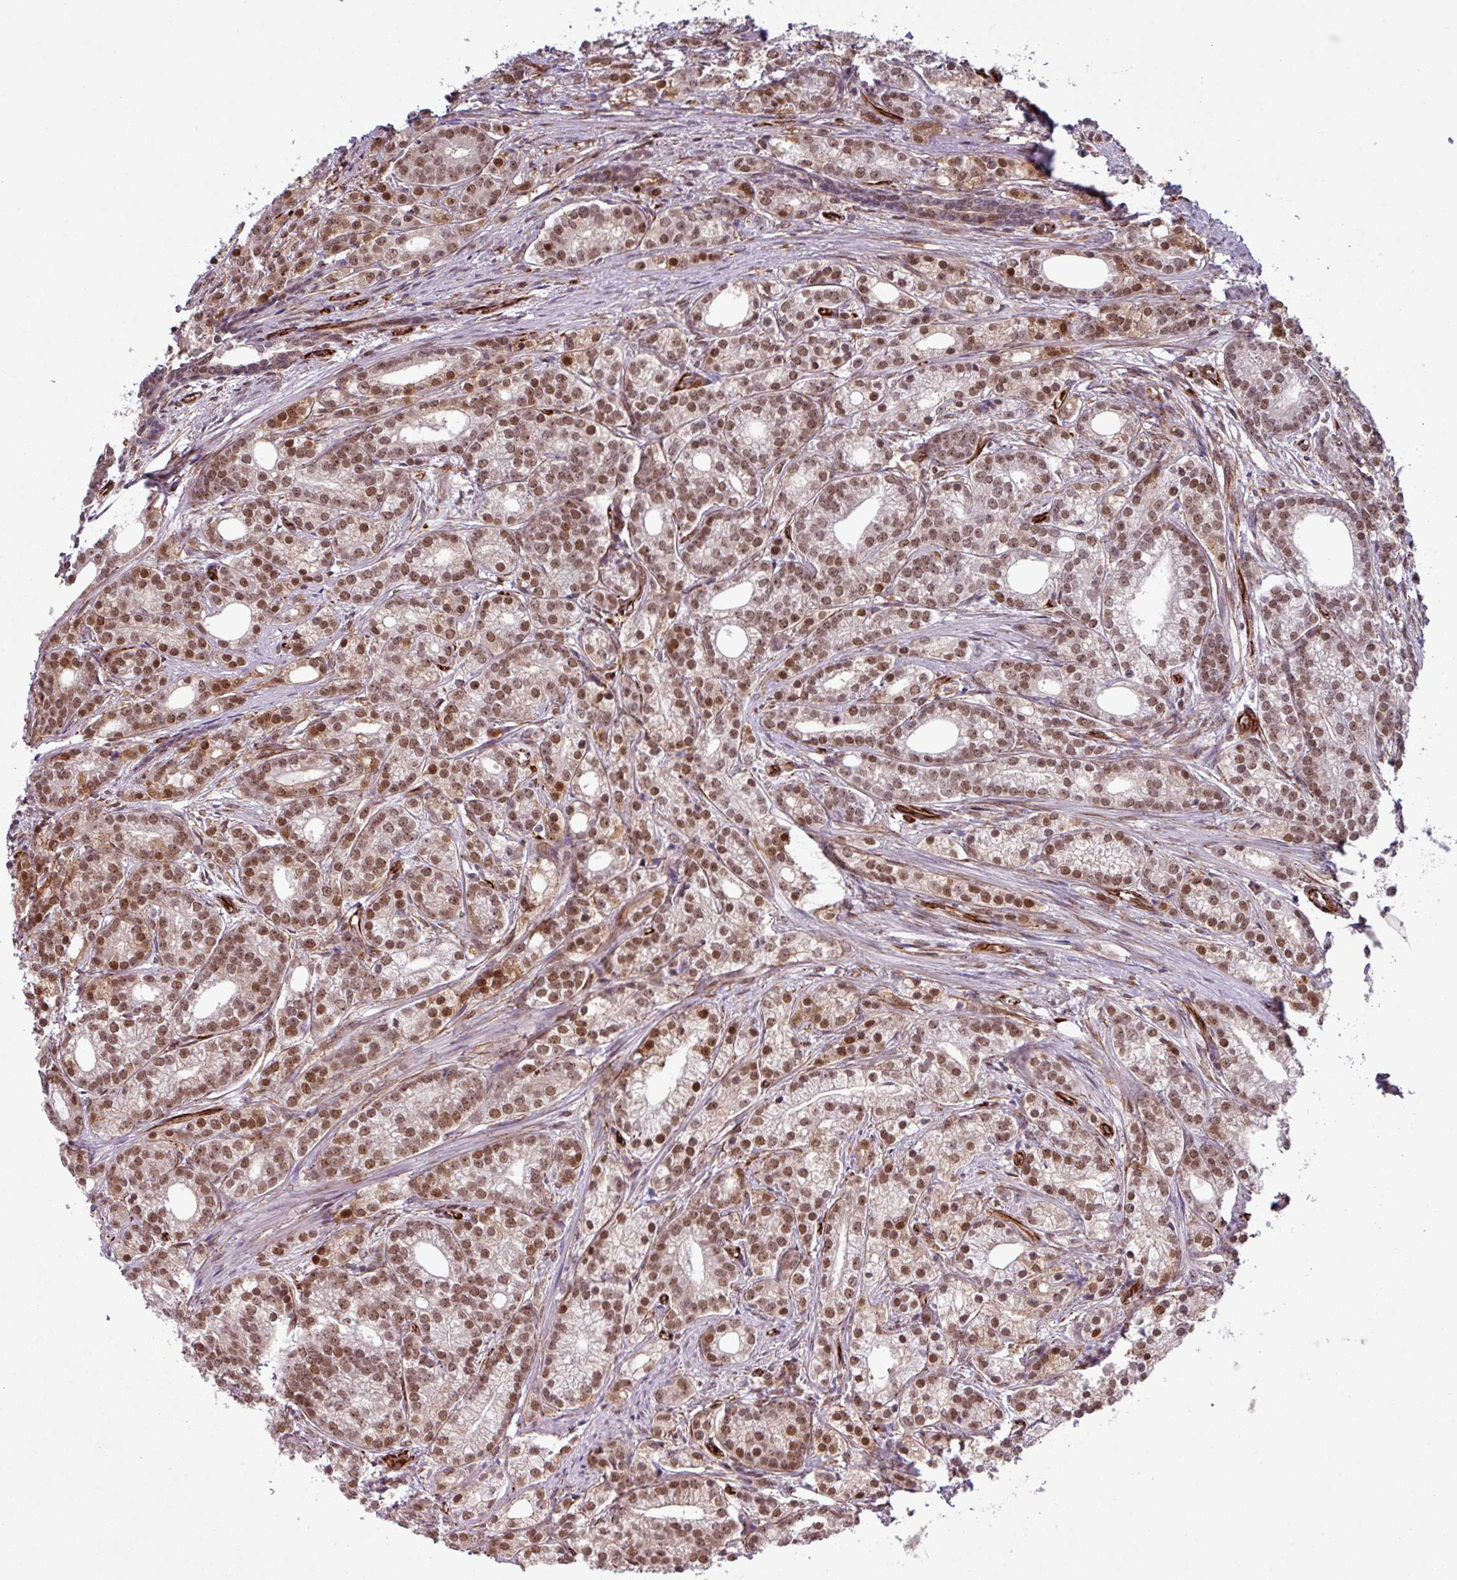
{"staining": {"intensity": "moderate", "quantity": ">75%", "location": "nuclear"}, "tissue": "prostate cancer", "cell_type": "Tumor cells", "image_type": "cancer", "snomed": [{"axis": "morphology", "description": "Adenocarcinoma, Low grade"}, {"axis": "topography", "description": "Prostate"}], "caption": "Protein staining reveals moderate nuclear staining in approximately >75% of tumor cells in prostate cancer.", "gene": "CHD3", "patient": {"sex": "male", "age": 71}}